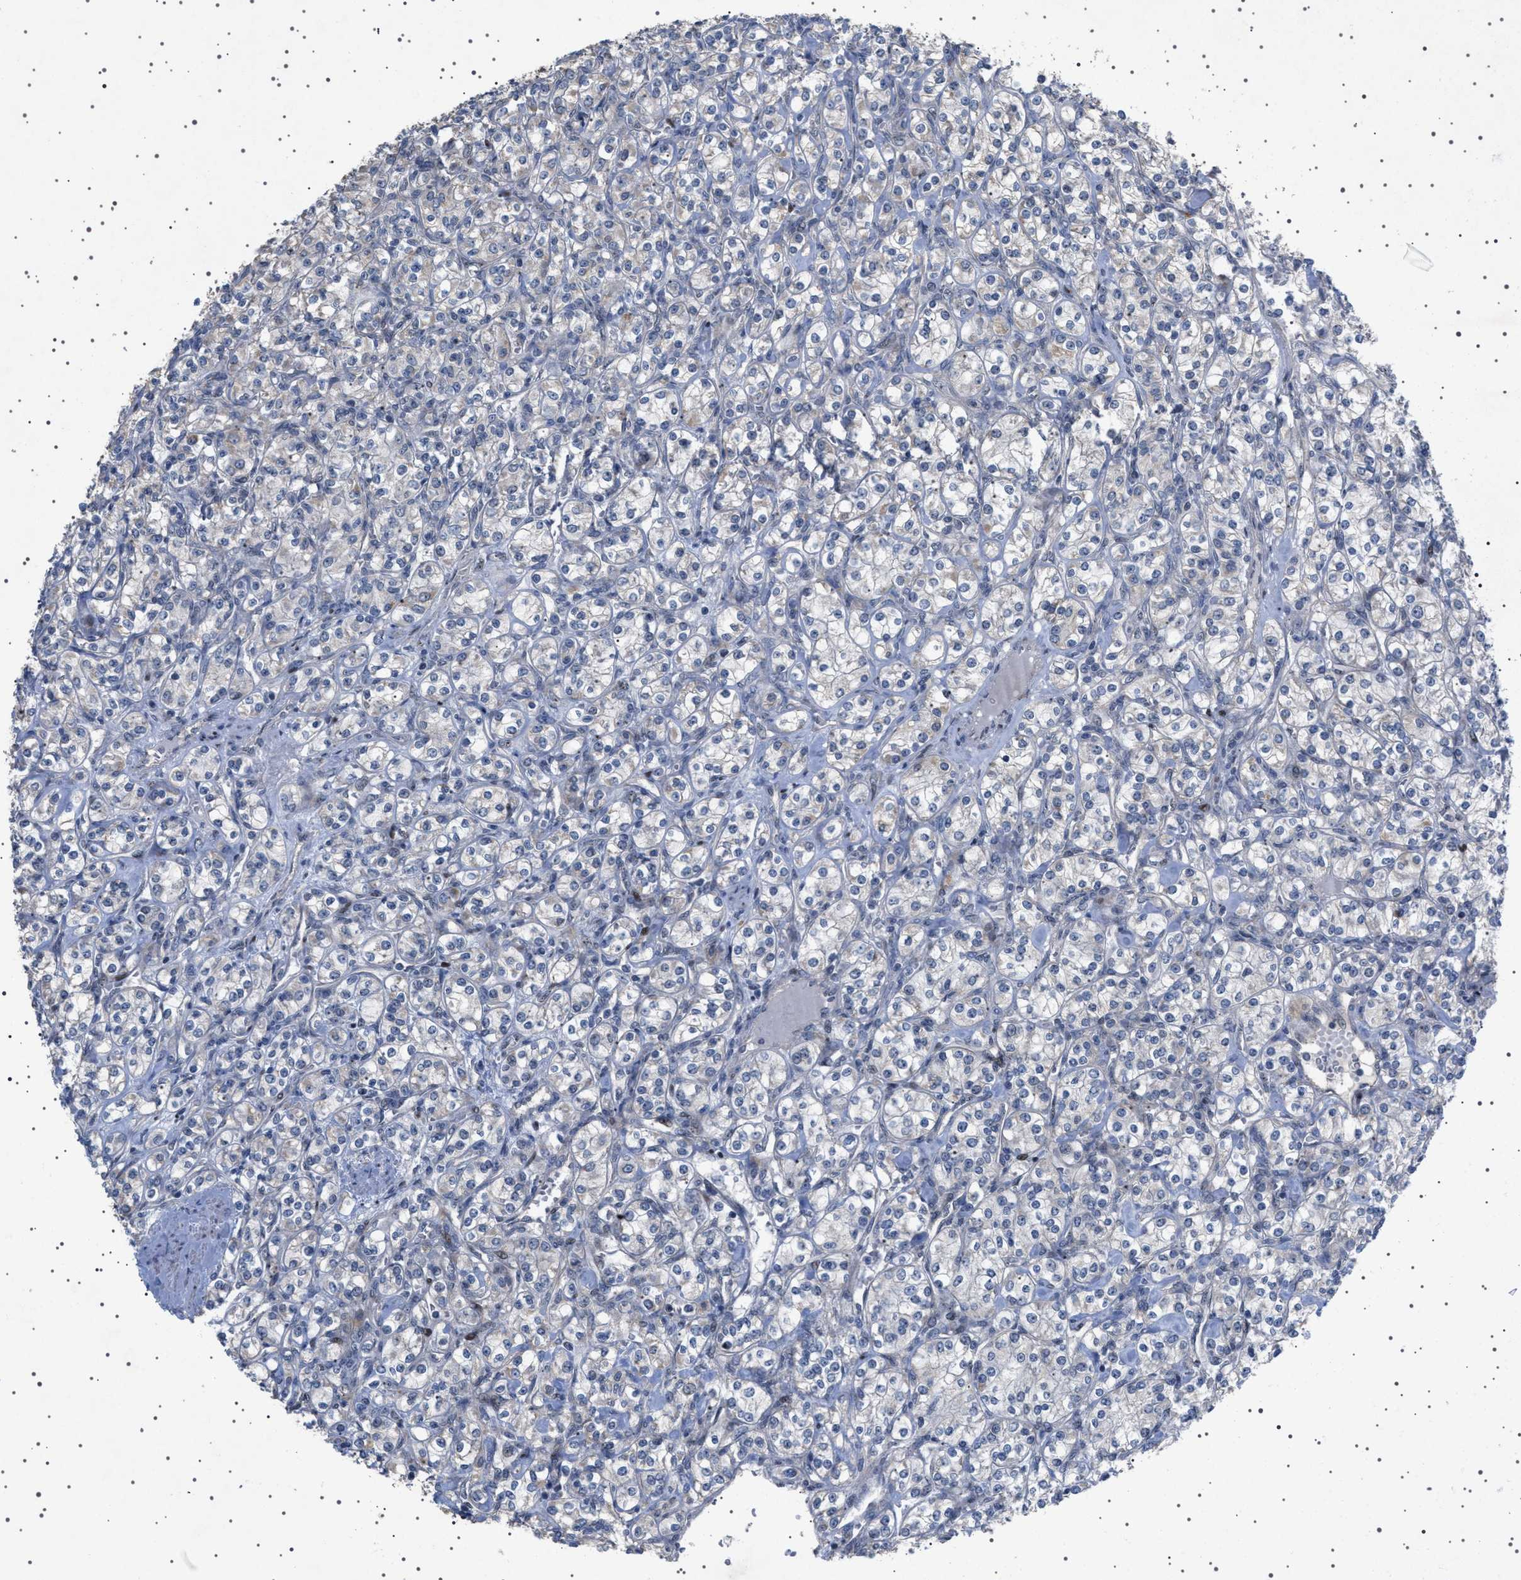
{"staining": {"intensity": "negative", "quantity": "none", "location": "none"}, "tissue": "renal cancer", "cell_type": "Tumor cells", "image_type": "cancer", "snomed": [{"axis": "morphology", "description": "Adenocarcinoma, NOS"}, {"axis": "topography", "description": "Kidney"}], "caption": "Photomicrograph shows no significant protein positivity in tumor cells of adenocarcinoma (renal).", "gene": "HTR1A", "patient": {"sex": "male", "age": 77}}